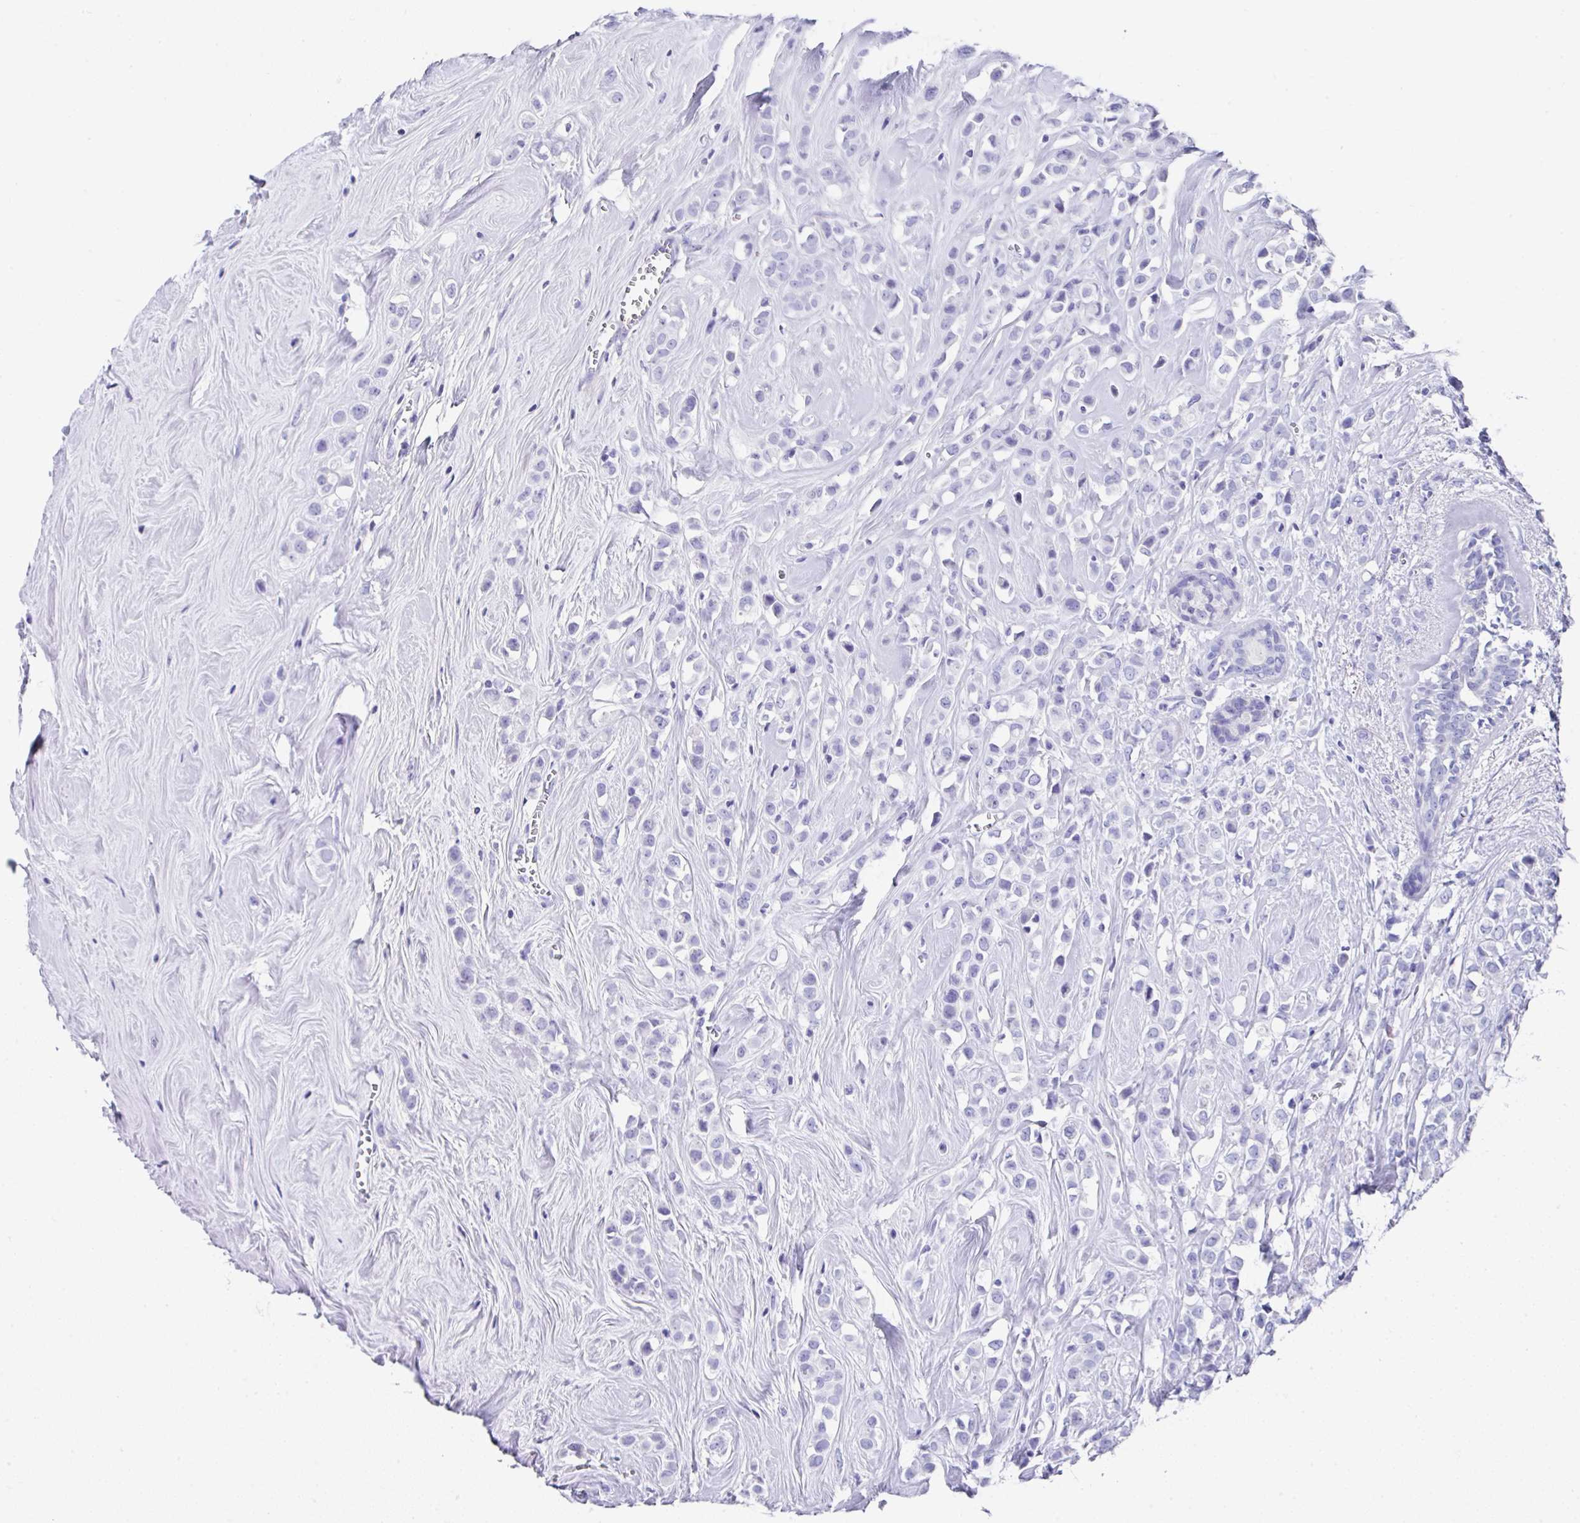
{"staining": {"intensity": "negative", "quantity": "none", "location": "none"}, "tissue": "breast cancer", "cell_type": "Tumor cells", "image_type": "cancer", "snomed": [{"axis": "morphology", "description": "Duct carcinoma"}, {"axis": "topography", "description": "Breast"}], "caption": "Tumor cells are negative for protein expression in human breast cancer. (DAB (3,3'-diaminobenzidine) immunohistochemistry visualized using brightfield microscopy, high magnification).", "gene": "UGT3A1", "patient": {"sex": "female", "age": 80}}